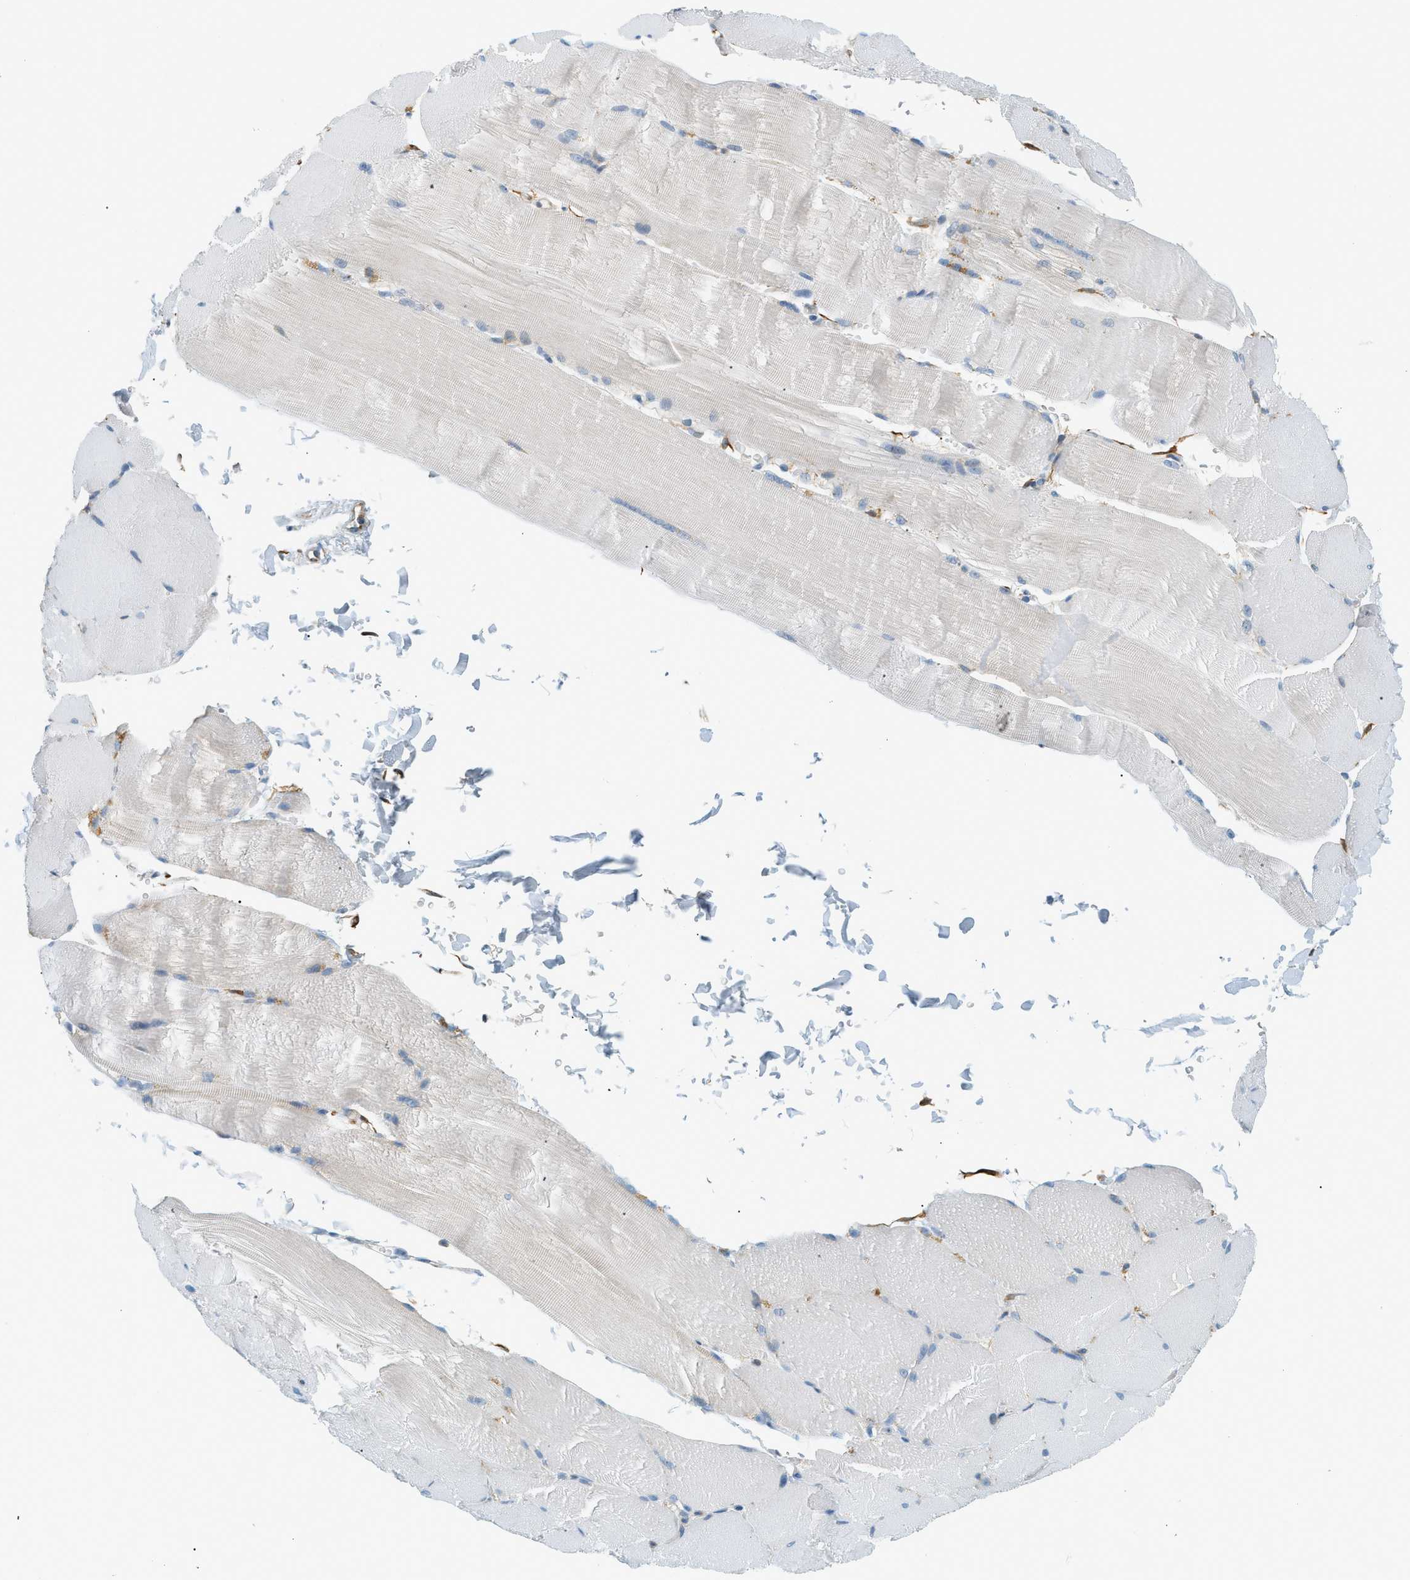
{"staining": {"intensity": "negative", "quantity": "none", "location": "none"}, "tissue": "skeletal muscle", "cell_type": "Myocytes", "image_type": "normal", "snomed": [{"axis": "morphology", "description": "Normal tissue, NOS"}, {"axis": "topography", "description": "Skin"}, {"axis": "topography", "description": "Skeletal muscle"}], "caption": "Immunohistochemical staining of benign skeletal muscle reveals no significant staining in myocytes.", "gene": "PIGG", "patient": {"sex": "male", "age": 83}}